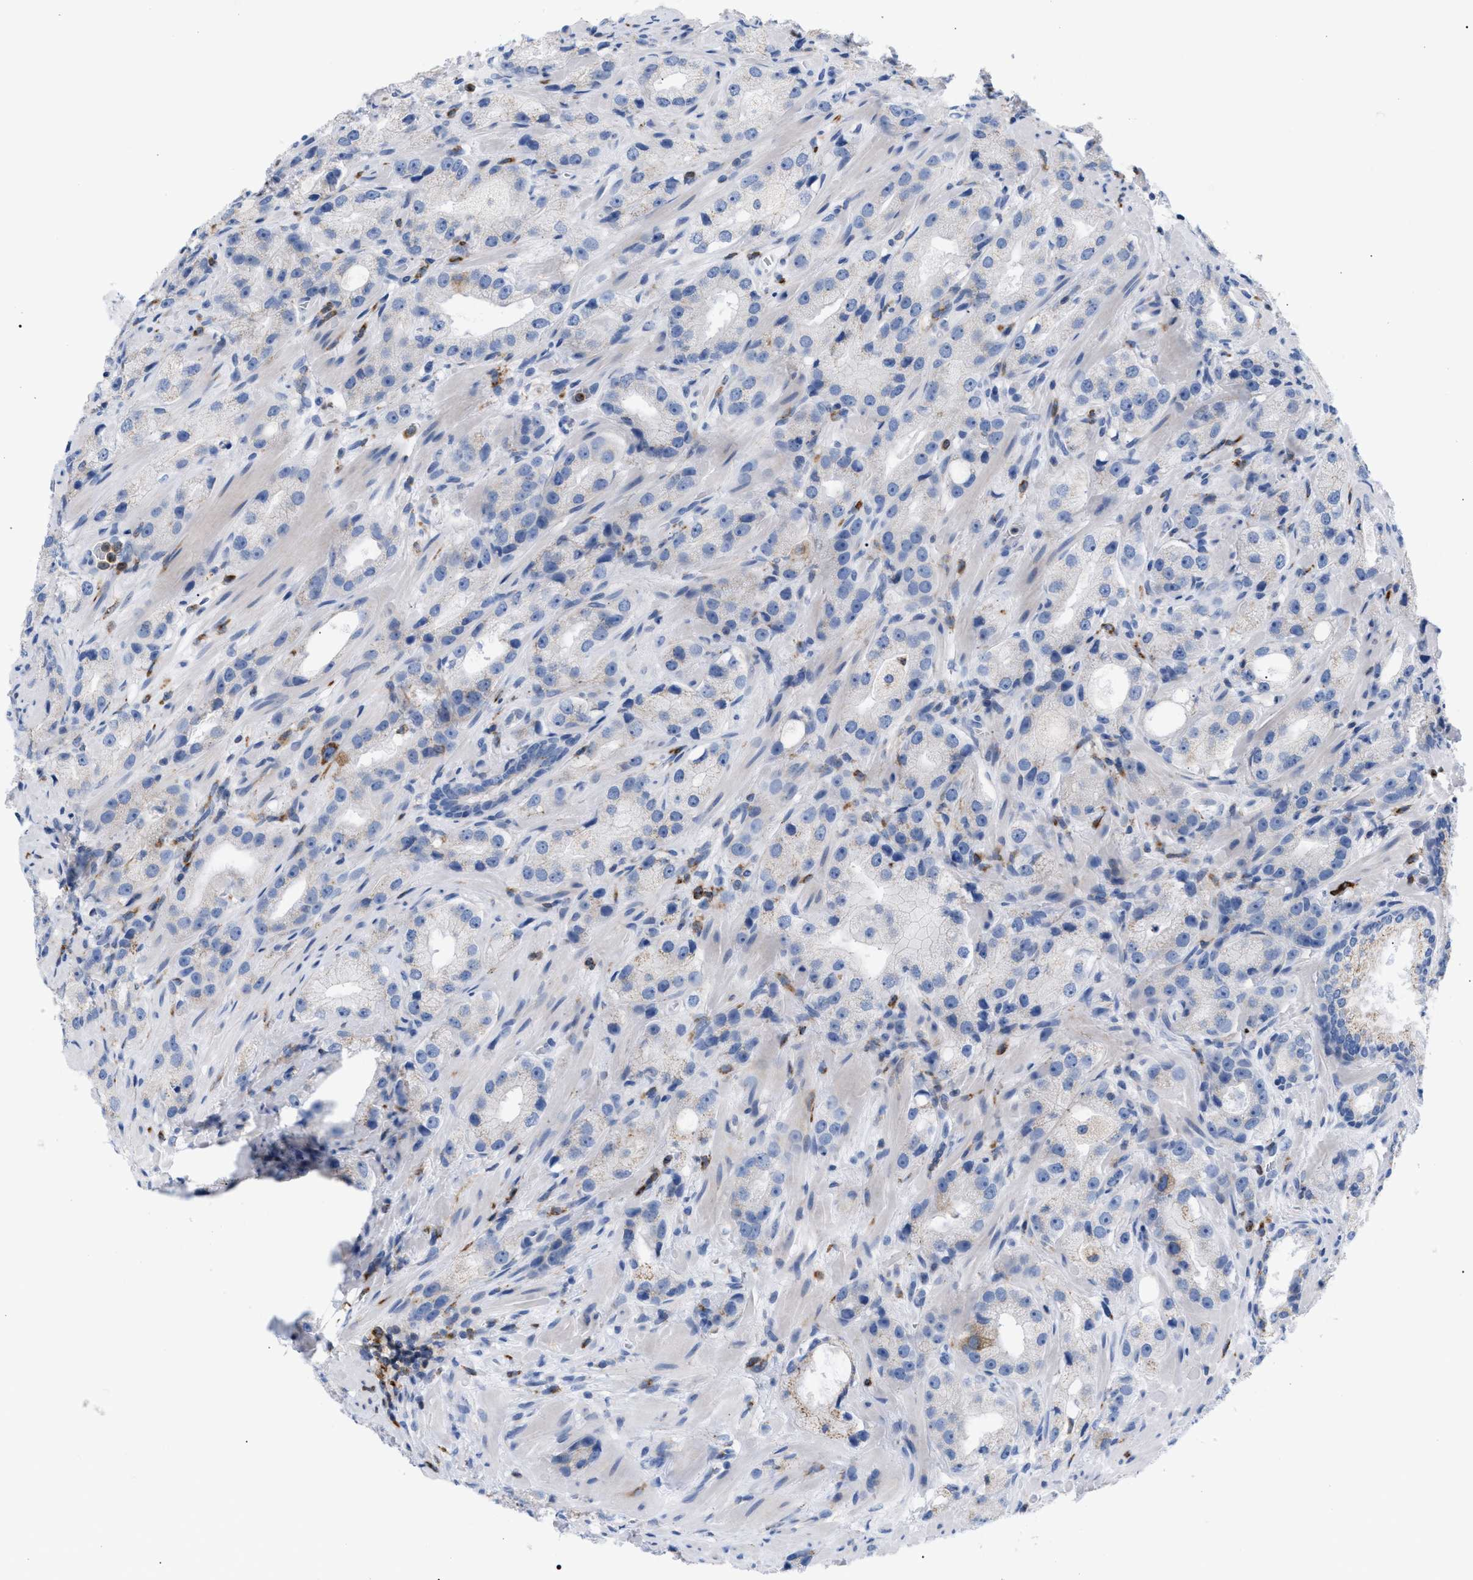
{"staining": {"intensity": "weak", "quantity": "<25%", "location": "cytoplasmic/membranous"}, "tissue": "prostate cancer", "cell_type": "Tumor cells", "image_type": "cancer", "snomed": [{"axis": "morphology", "description": "Adenocarcinoma, High grade"}, {"axis": "topography", "description": "Prostate"}], "caption": "Tumor cells show no significant protein positivity in prostate cancer.", "gene": "TACC3", "patient": {"sex": "male", "age": 63}}